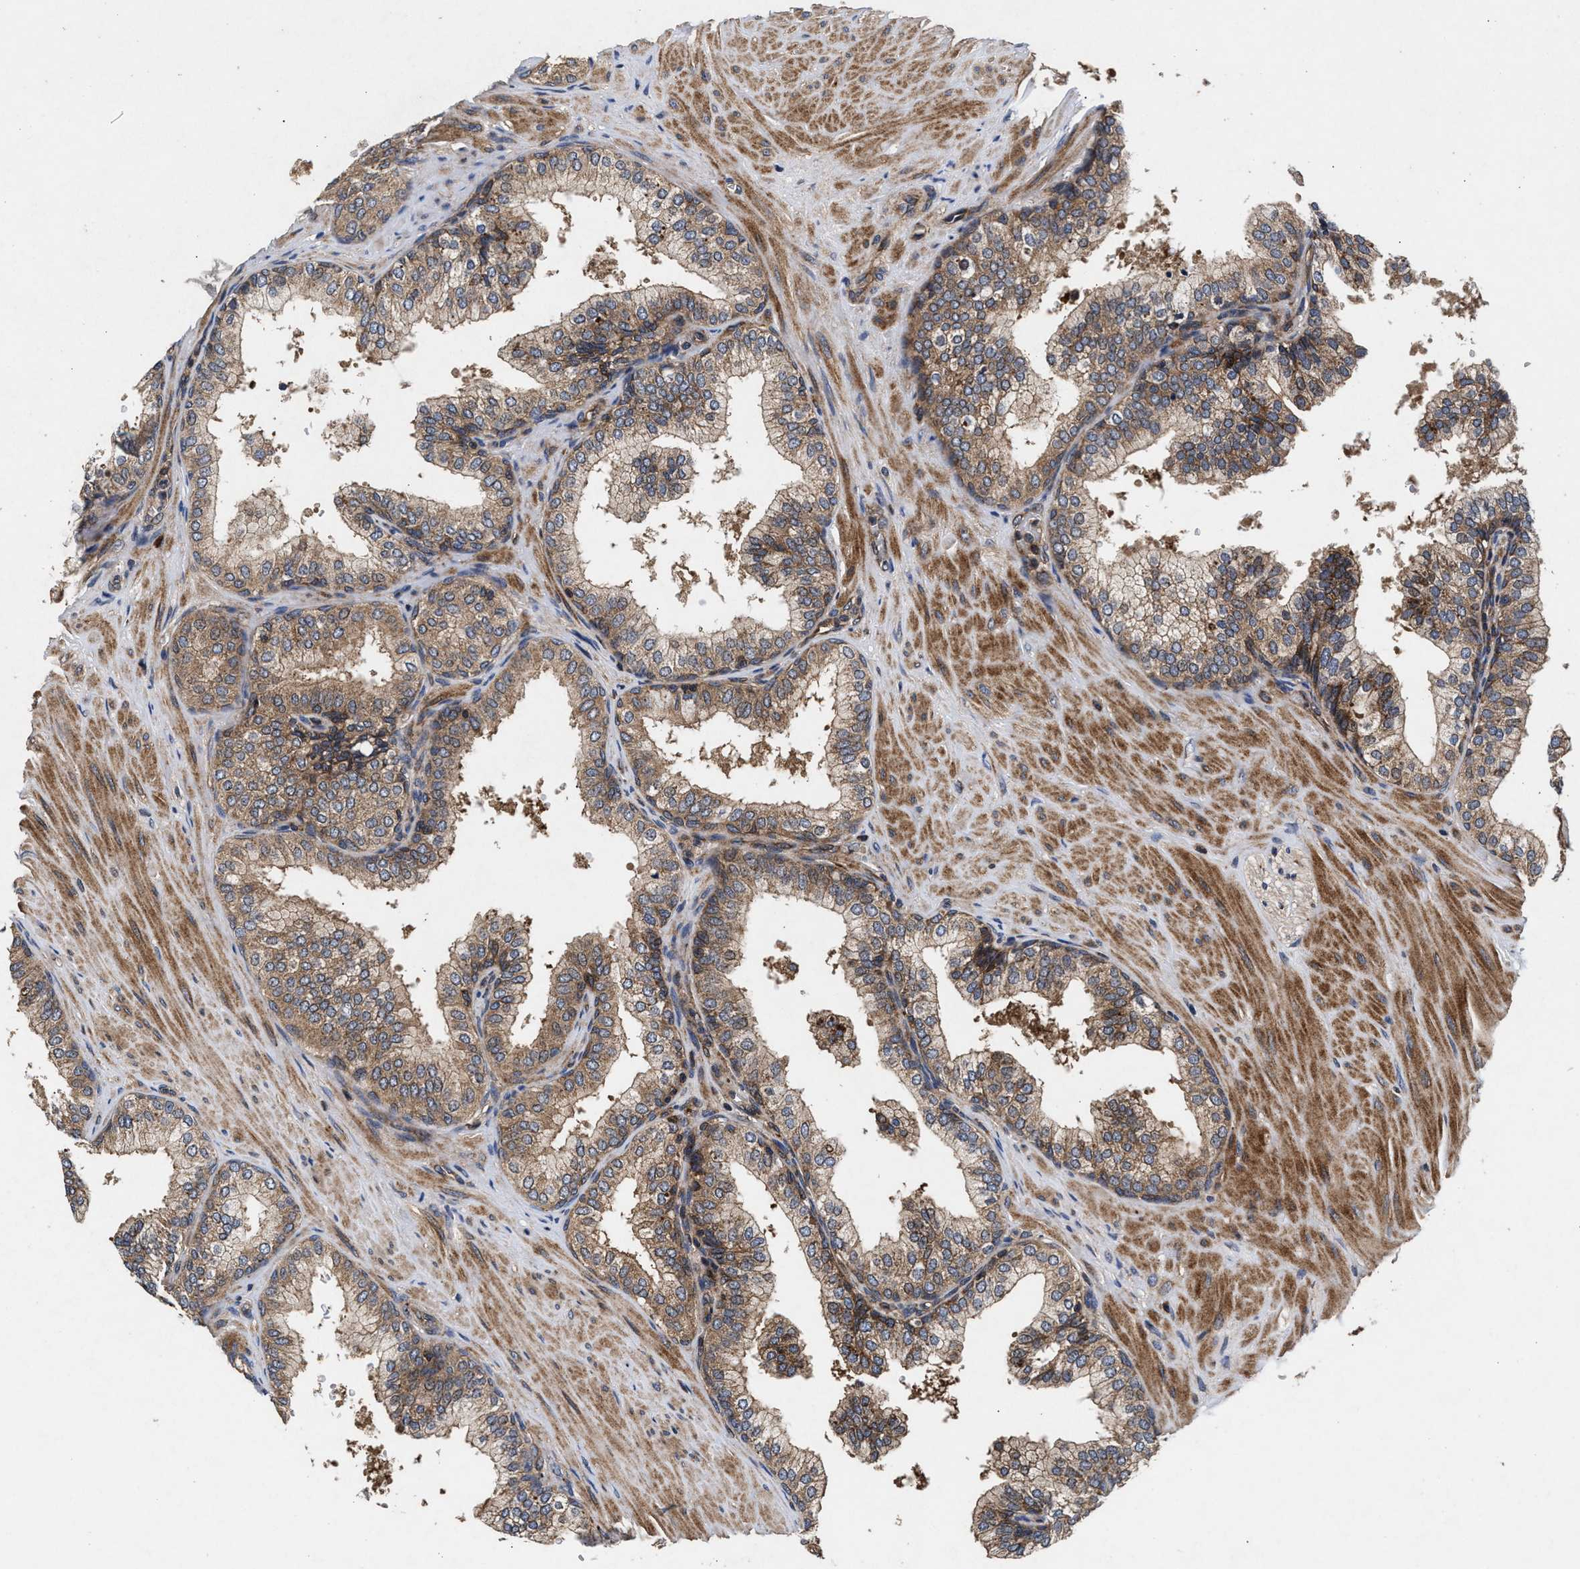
{"staining": {"intensity": "moderate", "quantity": ">75%", "location": "cytoplasmic/membranous"}, "tissue": "prostate", "cell_type": "Glandular cells", "image_type": "normal", "snomed": [{"axis": "morphology", "description": "Normal tissue, NOS"}, {"axis": "topography", "description": "Prostate"}], "caption": "Protein staining of normal prostate demonstrates moderate cytoplasmic/membranous positivity in approximately >75% of glandular cells.", "gene": "NFKB2", "patient": {"sex": "male", "age": 60}}